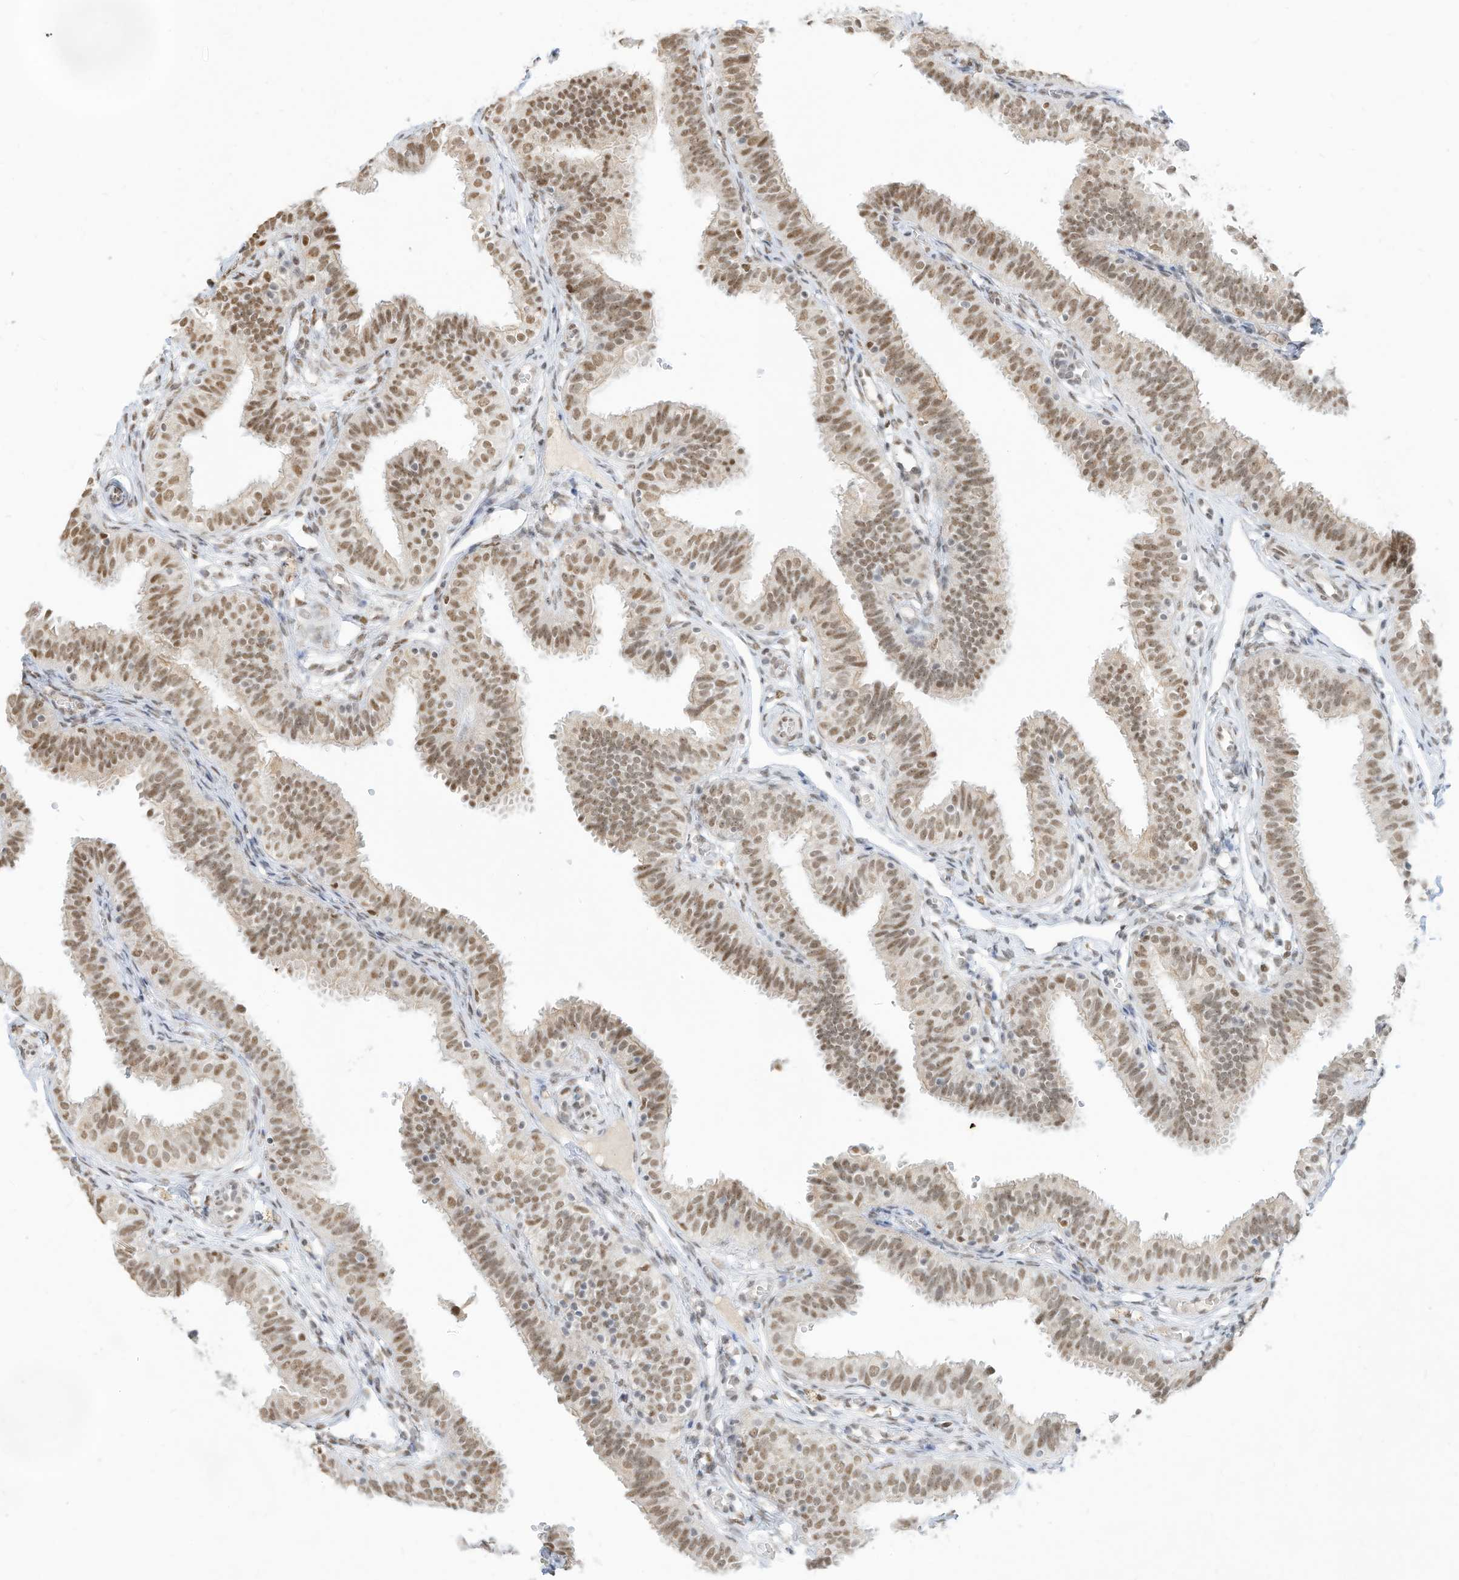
{"staining": {"intensity": "moderate", "quantity": ">75%", "location": "nuclear"}, "tissue": "fallopian tube", "cell_type": "Glandular cells", "image_type": "normal", "snomed": [{"axis": "morphology", "description": "Normal tissue, NOS"}, {"axis": "topography", "description": "Fallopian tube"}], "caption": "Immunohistochemistry (IHC) (DAB) staining of unremarkable fallopian tube reveals moderate nuclear protein staining in about >75% of glandular cells. Immunohistochemistry stains the protein of interest in brown and the nuclei are stained blue.", "gene": "NHSL1", "patient": {"sex": "female", "age": 35}}